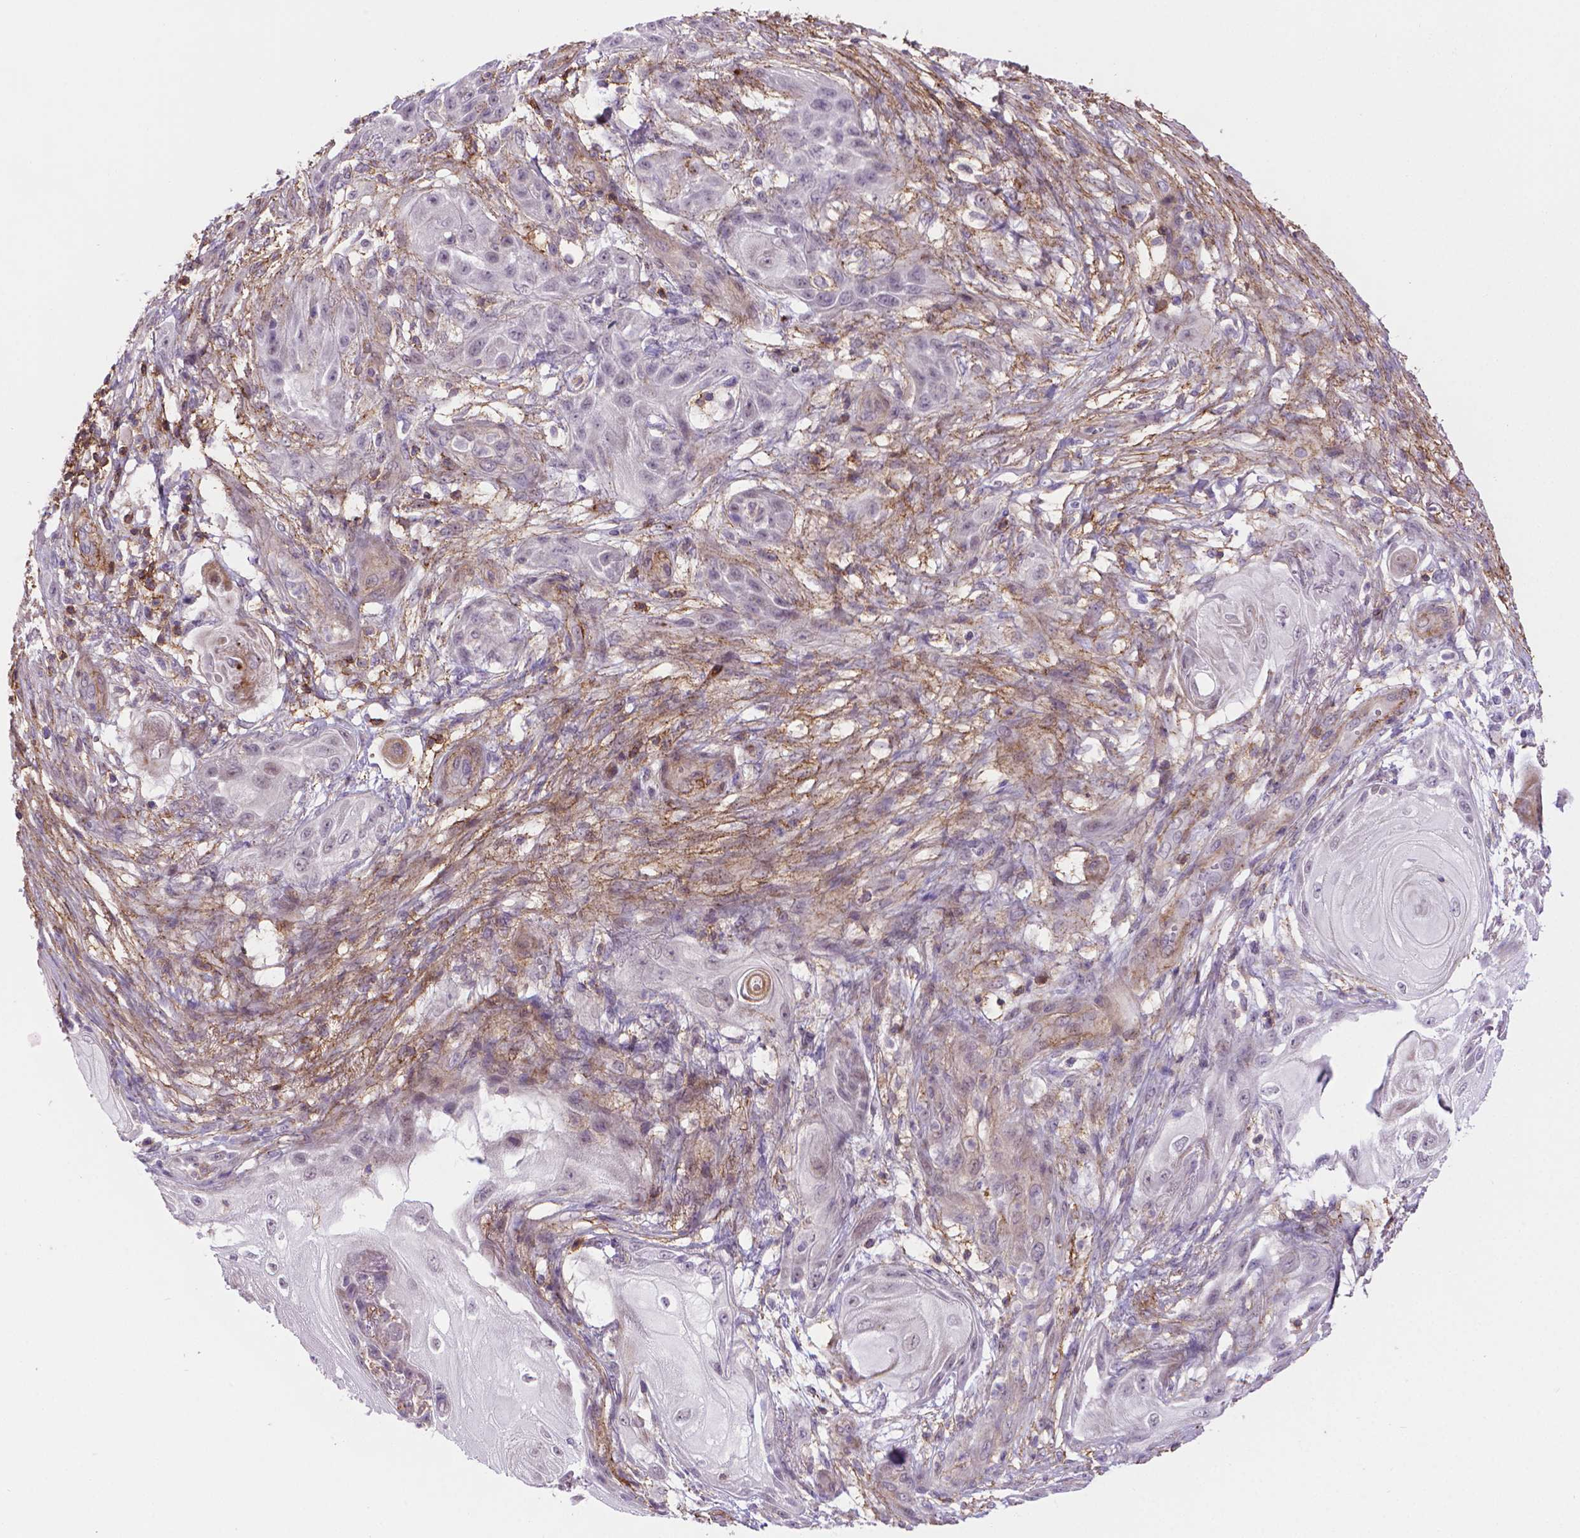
{"staining": {"intensity": "negative", "quantity": "none", "location": "none"}, "tissue": "skin cancer", "cell_type": "Tumor cells", "image_type": "cancer", "snomed": [{"axis": "morphology", "description": "Squamous cell carcinoma, NOS"}, {"axis": "topography", "description": "Skin"}], "caption": "High magnification brightfield microscopy of squamous cell carcinoma (skin) stained with DAB (brown) and counterstained with hematoxylin (blue): tumor cells show no significant expression.", "gene": "ACAD10", "patient": {"sex": "male", "age": 62}}